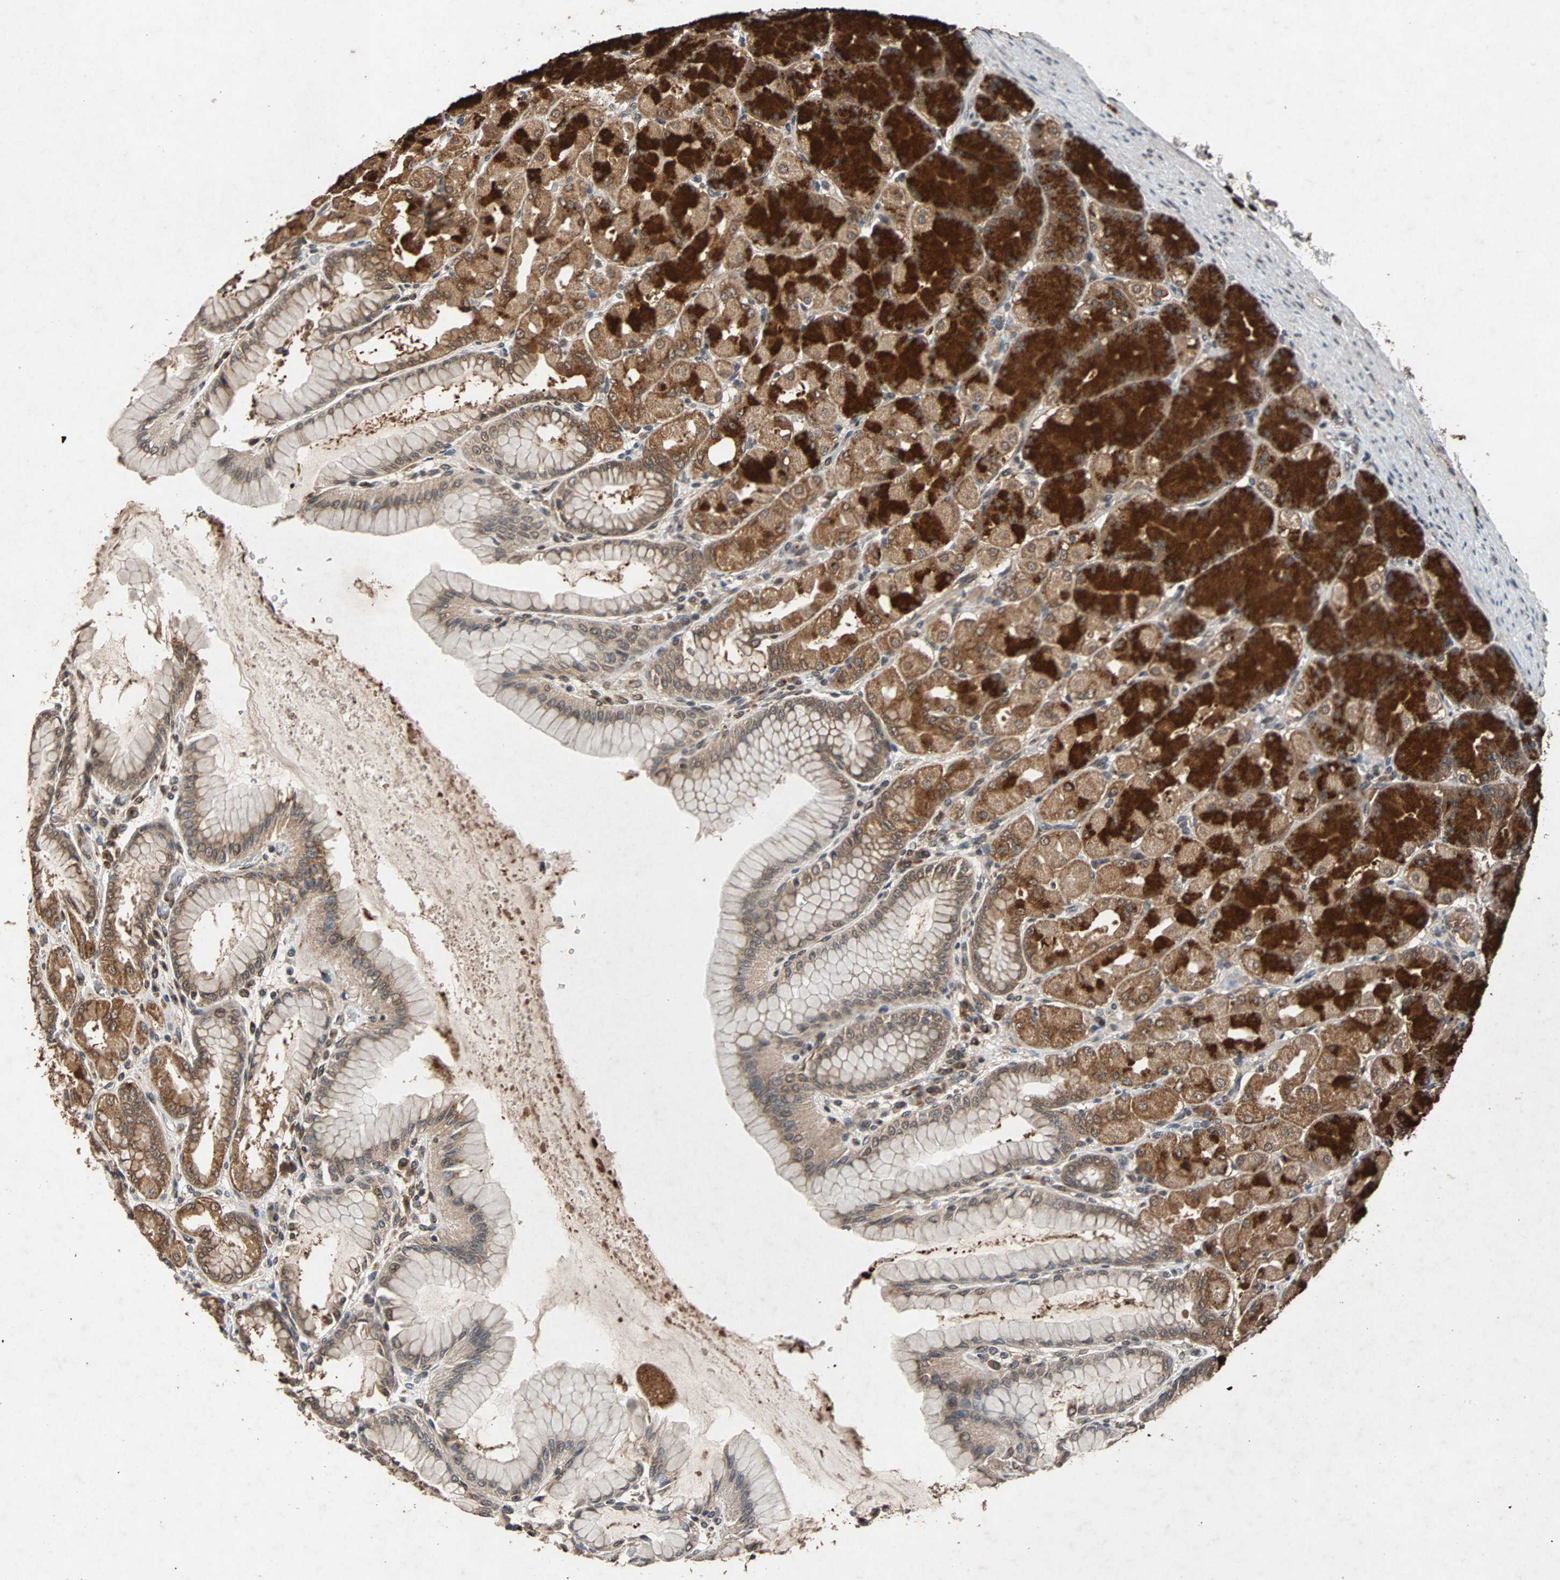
{"staining": {"intensity": "strong", "quantity": ">75%", "location": "cytoplasmic/membranous"}, "tissue": "stomach", "cell_type": "Glandular cells", "image_type": "normal", "snomed": [{"axis": "morphology", "description": "Normal tissue, NOS"}, {"axis": "topography", "description": "Stomach, upper"}], "caption": "An image of stomach stained for a protein demonstrates strong cytoplasmic/membranous brown staining in glandular cells.", "gene": "USP31", "patient": {"sex": "female", "age": 56}}